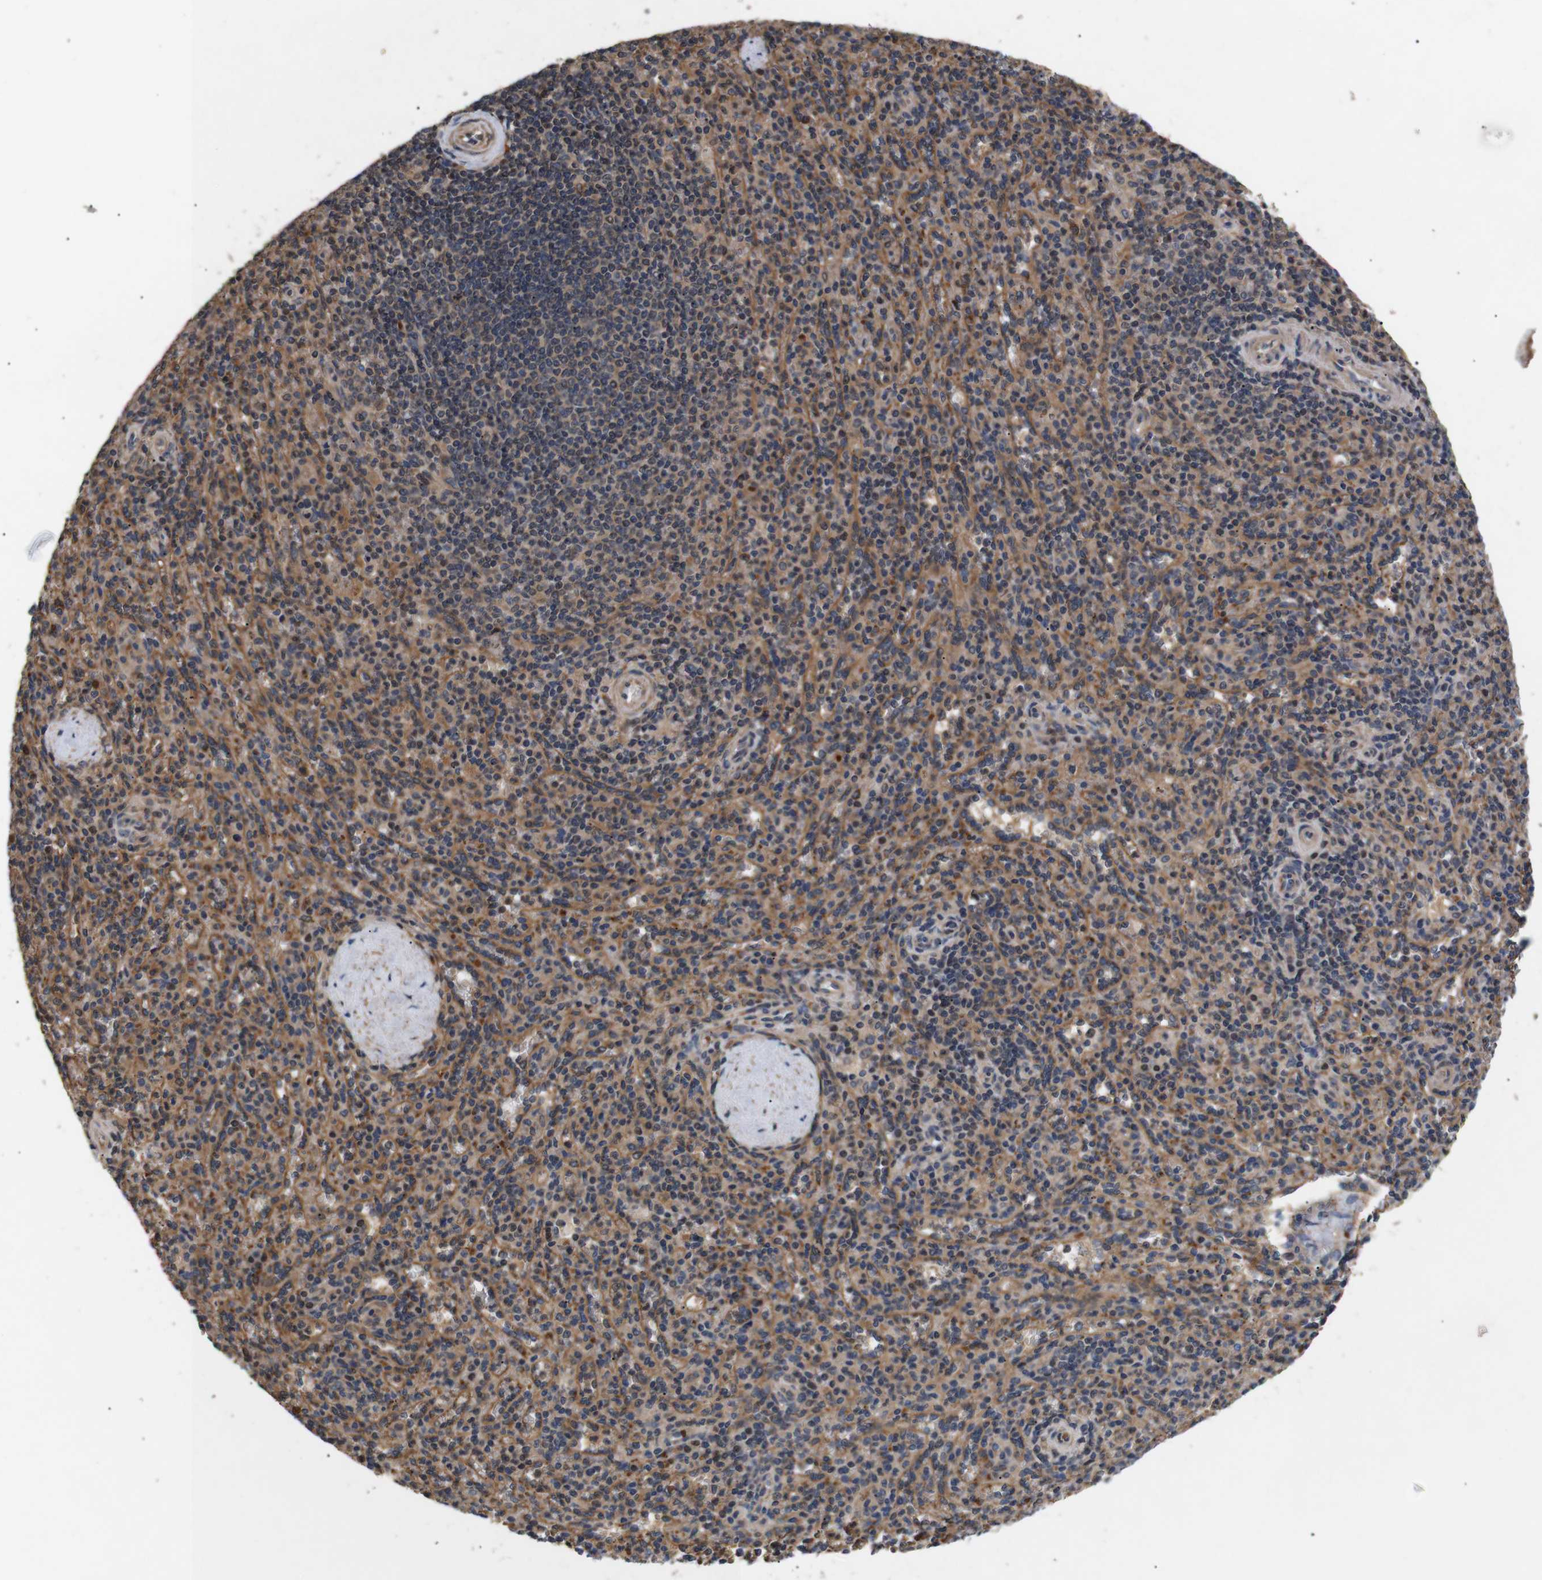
{"staining": {"intensity": "strong", "quantity": ">75%", "location": "cytoplasmic/membranous"}, "tissue": "spleen", "cell_type": "Cells in red pulp", "image_type": "normal", "snomed": [{"axis": "morphology", "description": "Normal tissue, NOS"}, {"axis": "topography", "description": "Spleen"}], "caption": "Cells in red pulp display strong cytoplasmic/membranous positivity in approximately >75% of cells in normal spleen.", "gene": "DDR1", "patient": {"sex": "male", "age": 36}}